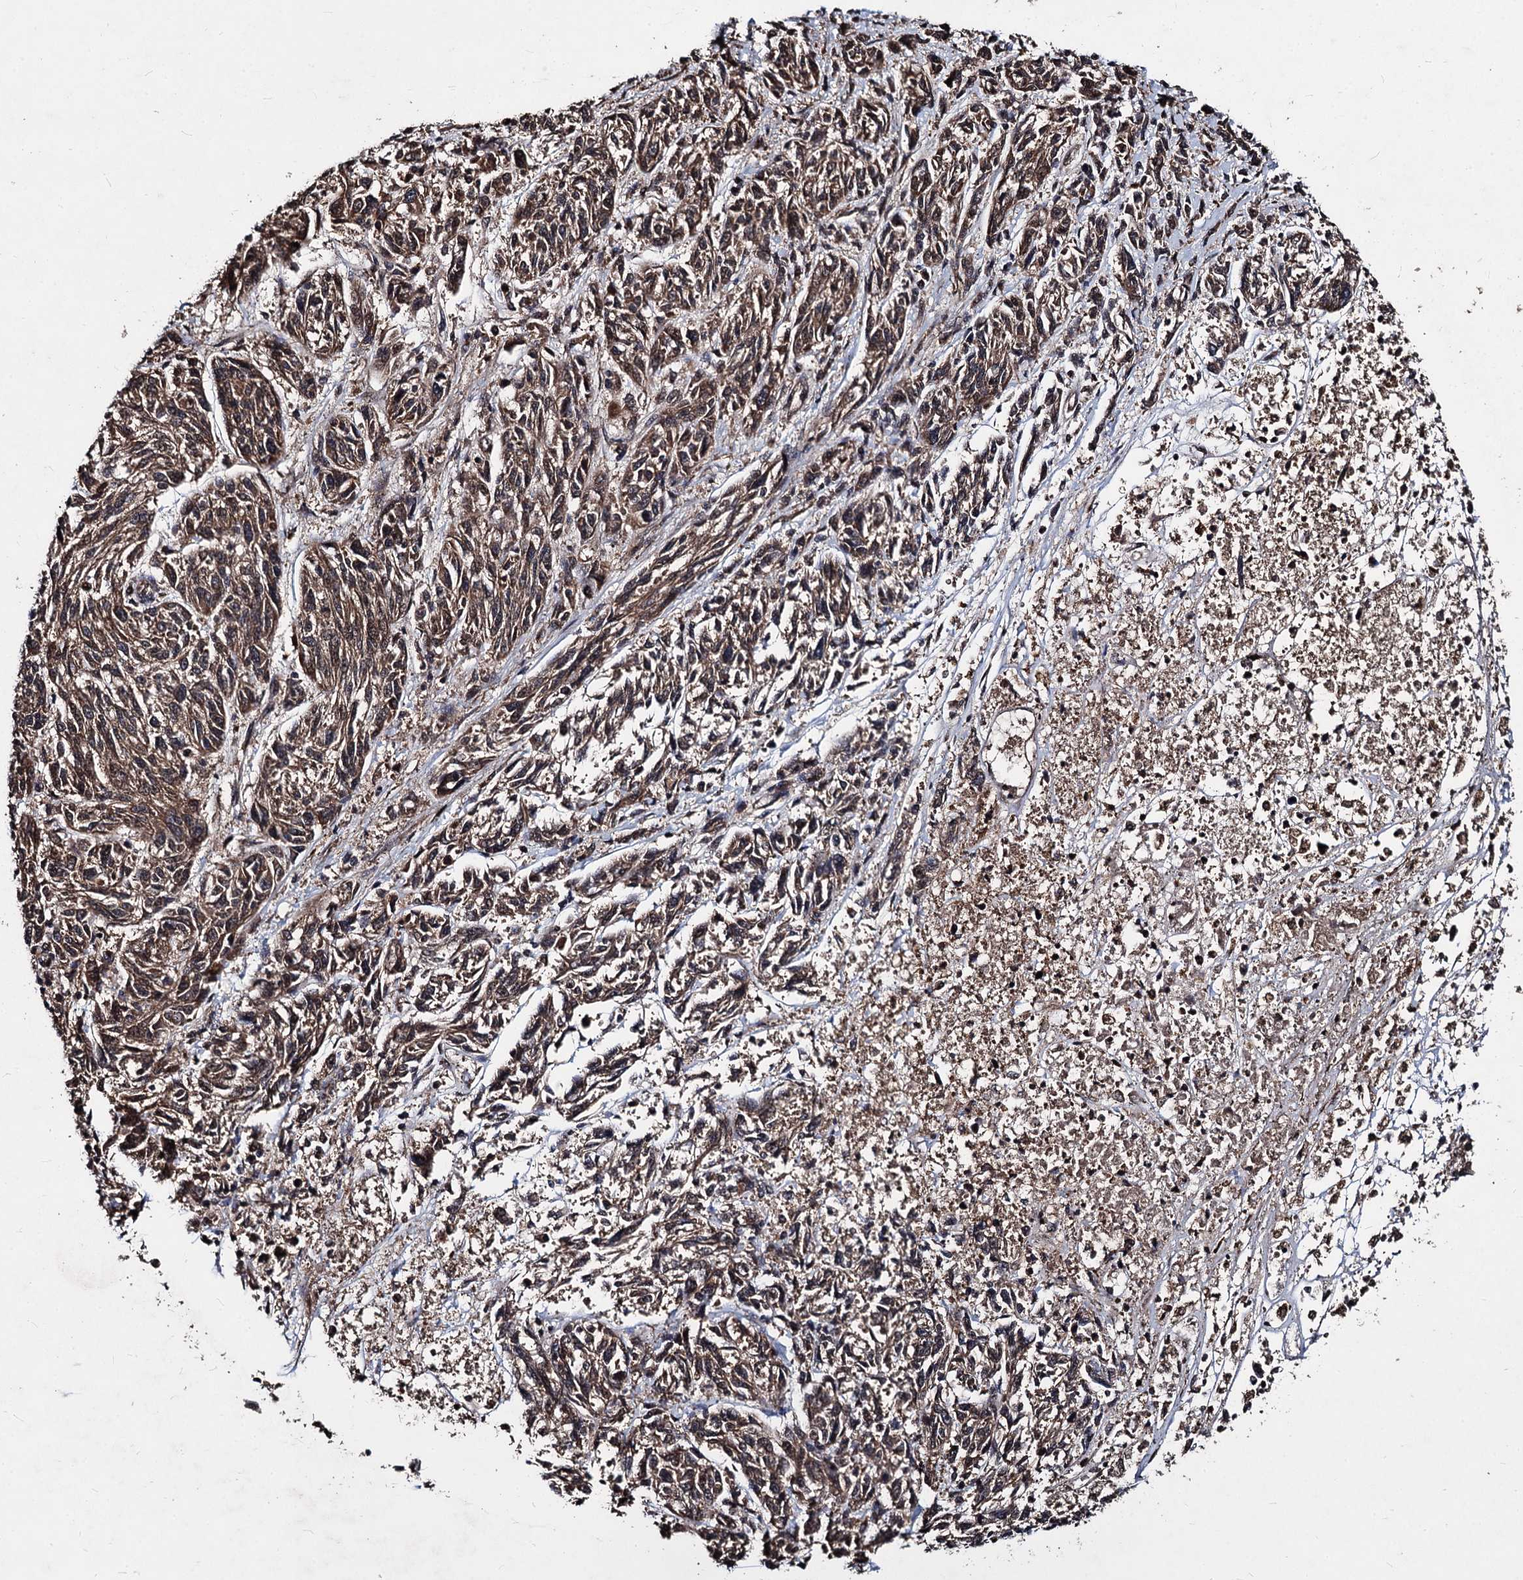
{"staining": {"intensity": "weak", "quantity": ">75%", "location": "cytoplasmic/membranous"}, "tissue": "melanoma", "cell_type": "Tumor cells", "image_type": "cancer", "snomed": [{"axis": "morphology", "description": "Malignant melanoma, NOS"}, {"axis": "topography", "description": "Skin"}], "caption": "Melanoma was stained to show a protein in brown. There is low levels of weak cytoplasmic/membranous staining in about >75% of tumor cells. The protein is stained brown, and the nuclei are stained in blue (DAB IHC with brightfield microscopy, high magnification).", "gene": "BCL2L2", "patient": {"sex": "male", "age": 53}}